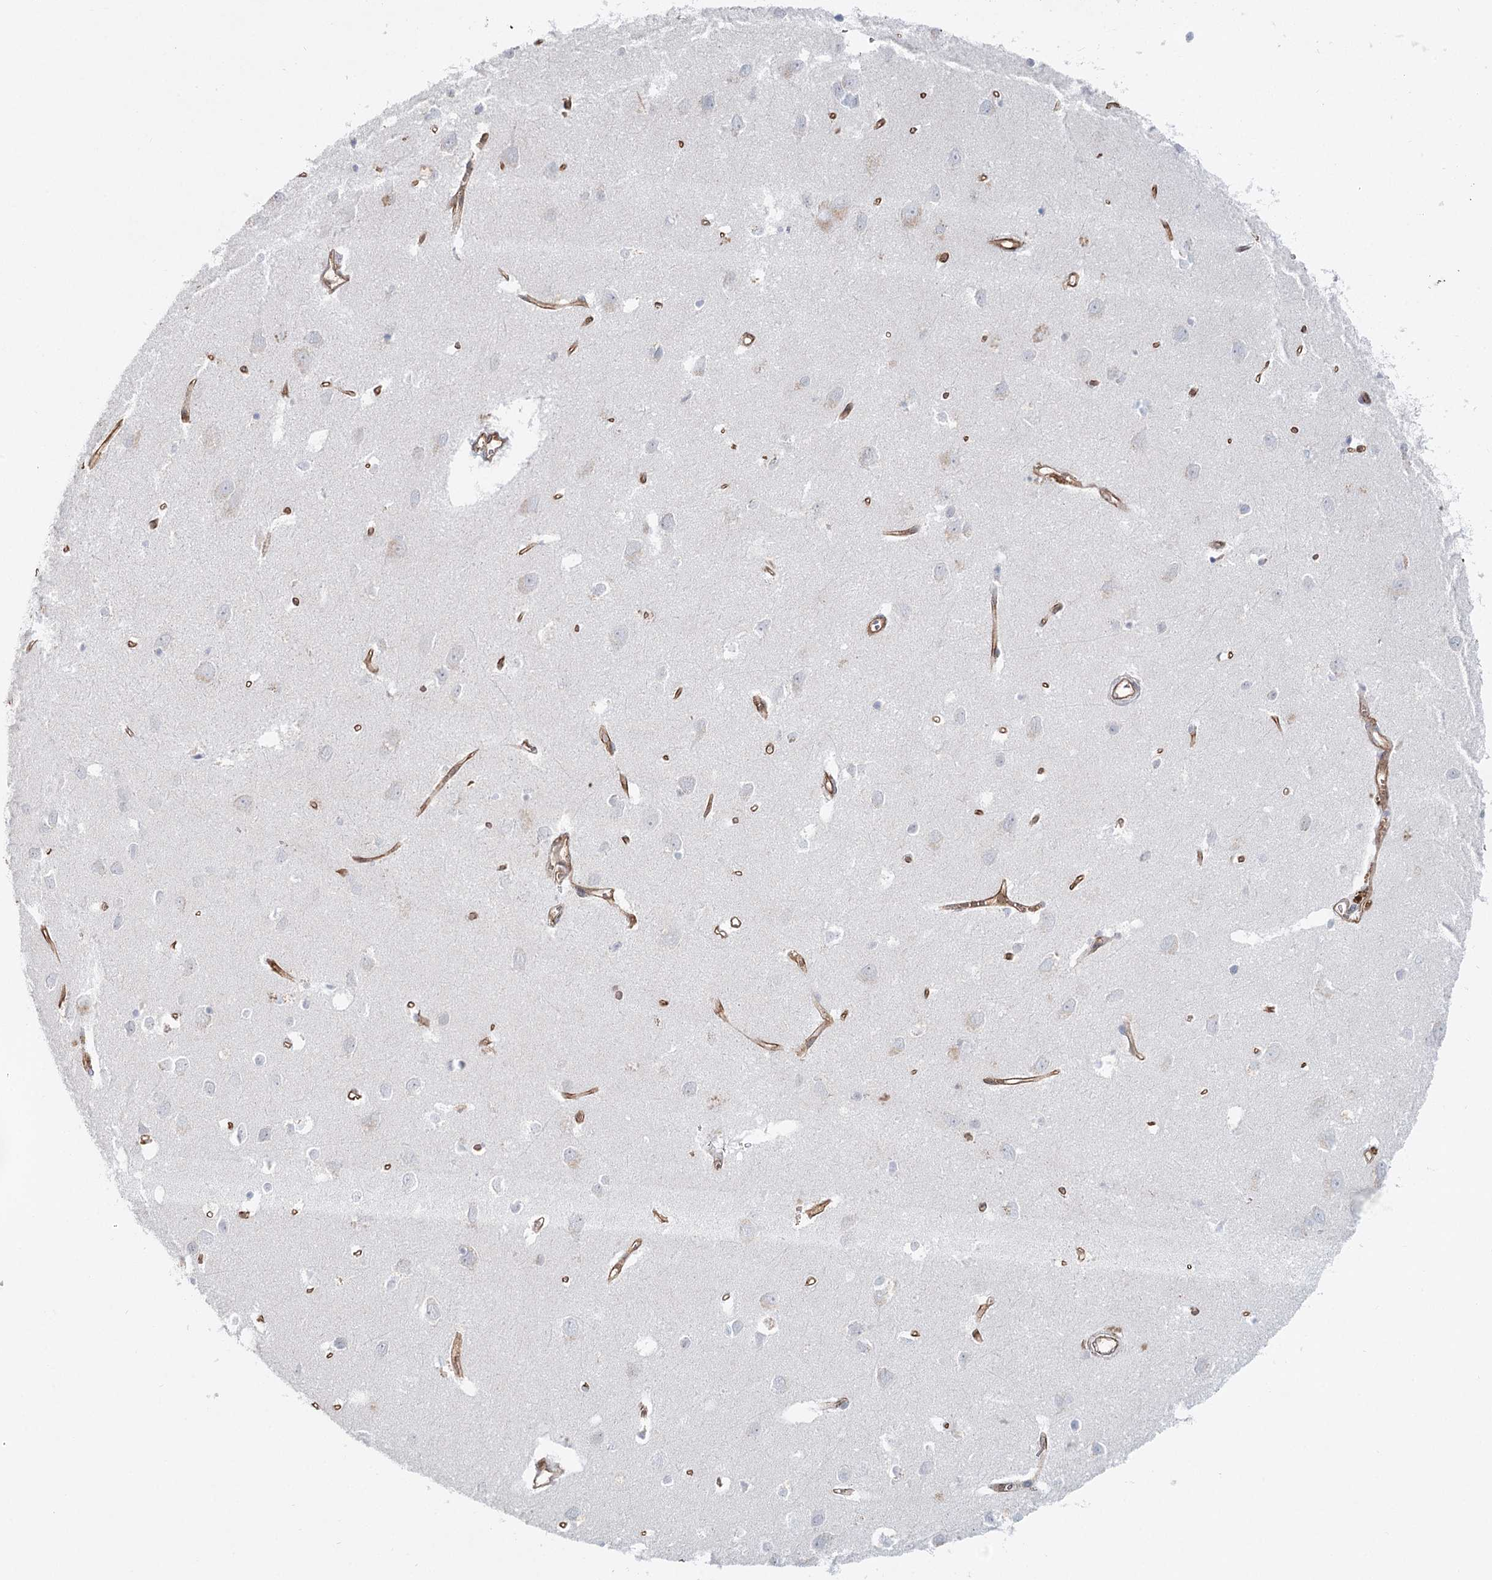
{"staining": {"intensity": "strong", "quantity": ">75%", "location": "cytoplasmic/membranous"}, "tissue": "cerebral cortex", "cell_type": "Endothelial cells", "image_type": "normal", "snomed": [{"axis": "morphology", "description": "Normal tissue, NOS"}, {"axis": "topography", "description": "Cerebral cortex"}], "caption": "Protein staining demonstrates strong cytoplasmic/membranous positivity in approximately >75% of endothelial cells in unremarkable cerebral cortex.", "gene": "ZFYVE28", "patient": {"sex": "female", "age": 64}}